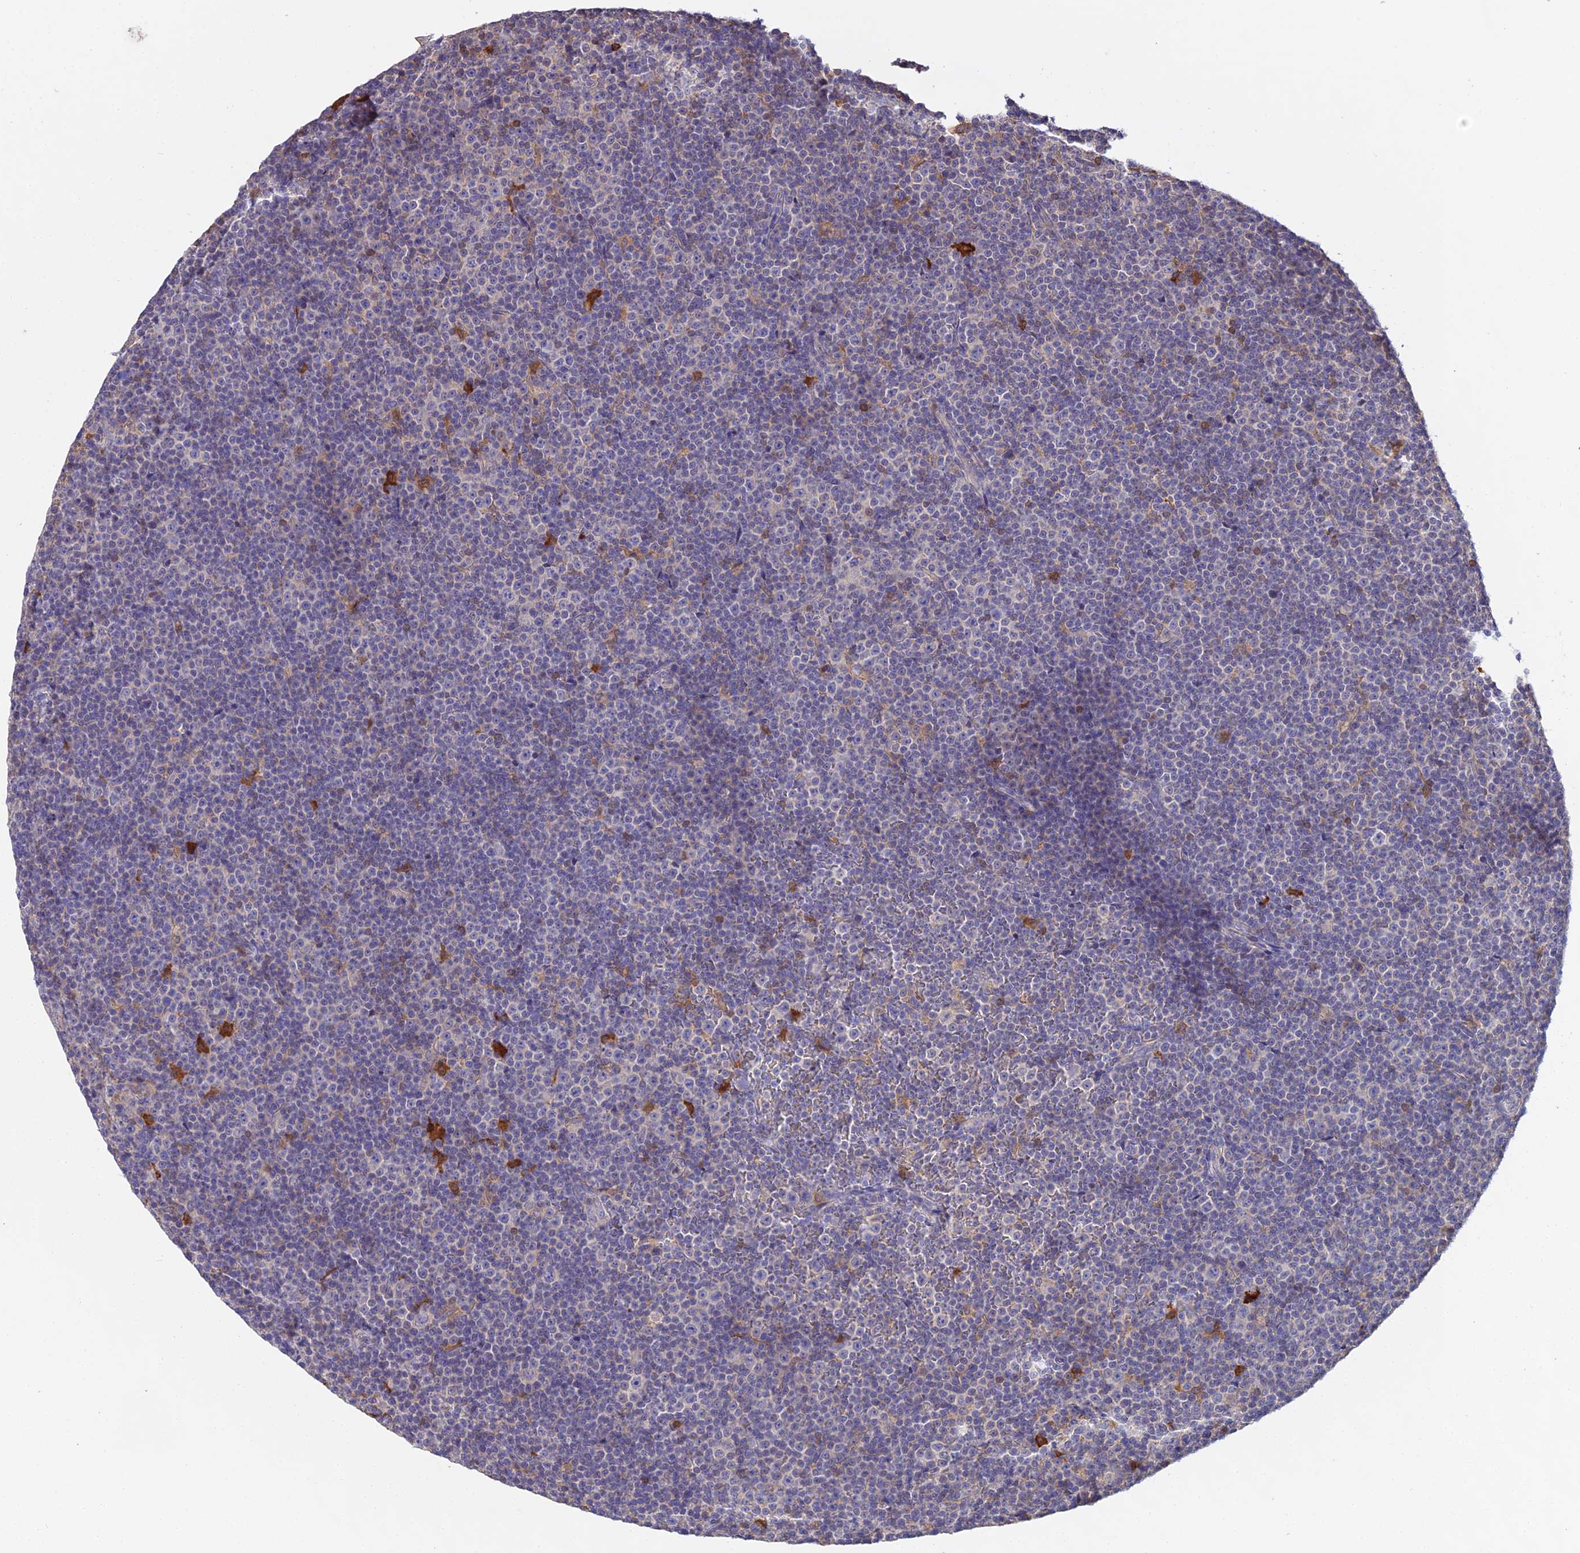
{"staining": {"intensity": "negative", "quantity": "none", "location": "none"}, "tissue": "lymphoma", "cell_type": "Tumor cells", "image_type": "cancer", "snomed": [{"axis": "morphology", "description": "Malignant lymphoma, non-Hodgkin's type, Low grade"}, {"axis": "topography", "description": "Lymph node"}], "caption": "Immunohistochemistry (IHC) micrograph of lymphoma stained for a protein (brown), which reveals no positivity in tumor cells.", "gene": "FBP1", "patient": {"sex": "female", "age": 67}}